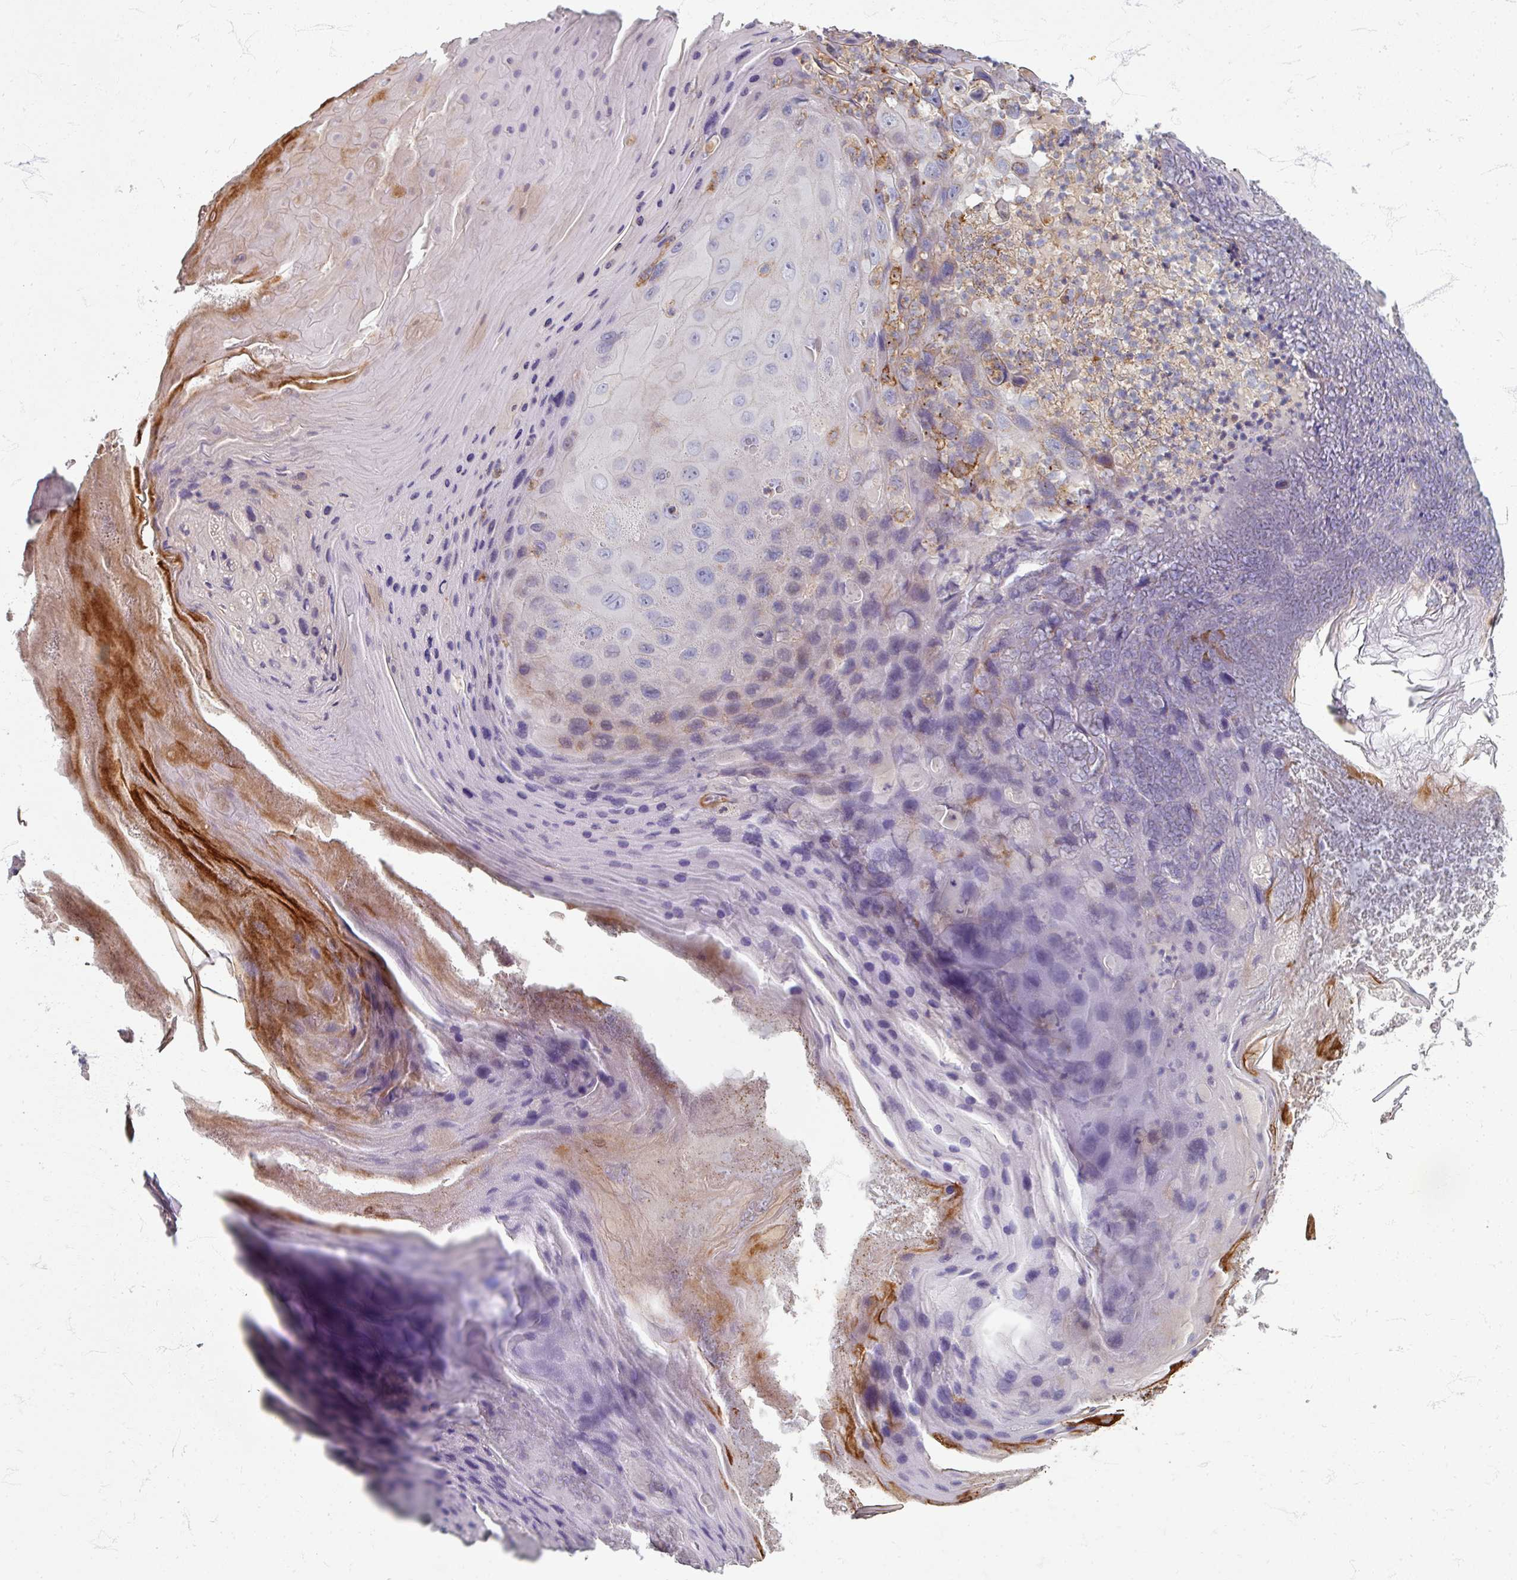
{"staining": {"intensity": "moderate", "quantity": "<25%", "location": "cytoplasmic/membranous"}, "tissue": "skin cancer", "cell_type": "Tumor cells", "image_type": "cancer", "snomed": [{"axis": "morphology", "description": "Squamous cell carcinoma, NOS"}, {"axis": "topography", "description": "Skin"}], "caption": "Skin cancer (squamous cell carcinoma) stained with DAB (3,3'-diaminobenzidine) IHC shows low levels of moderate cytoplasmic/membranous positivity in about <25% of tumor cells.", "gene": "GABARAPL1", "patient": {"sex": "female", "age": 88}}